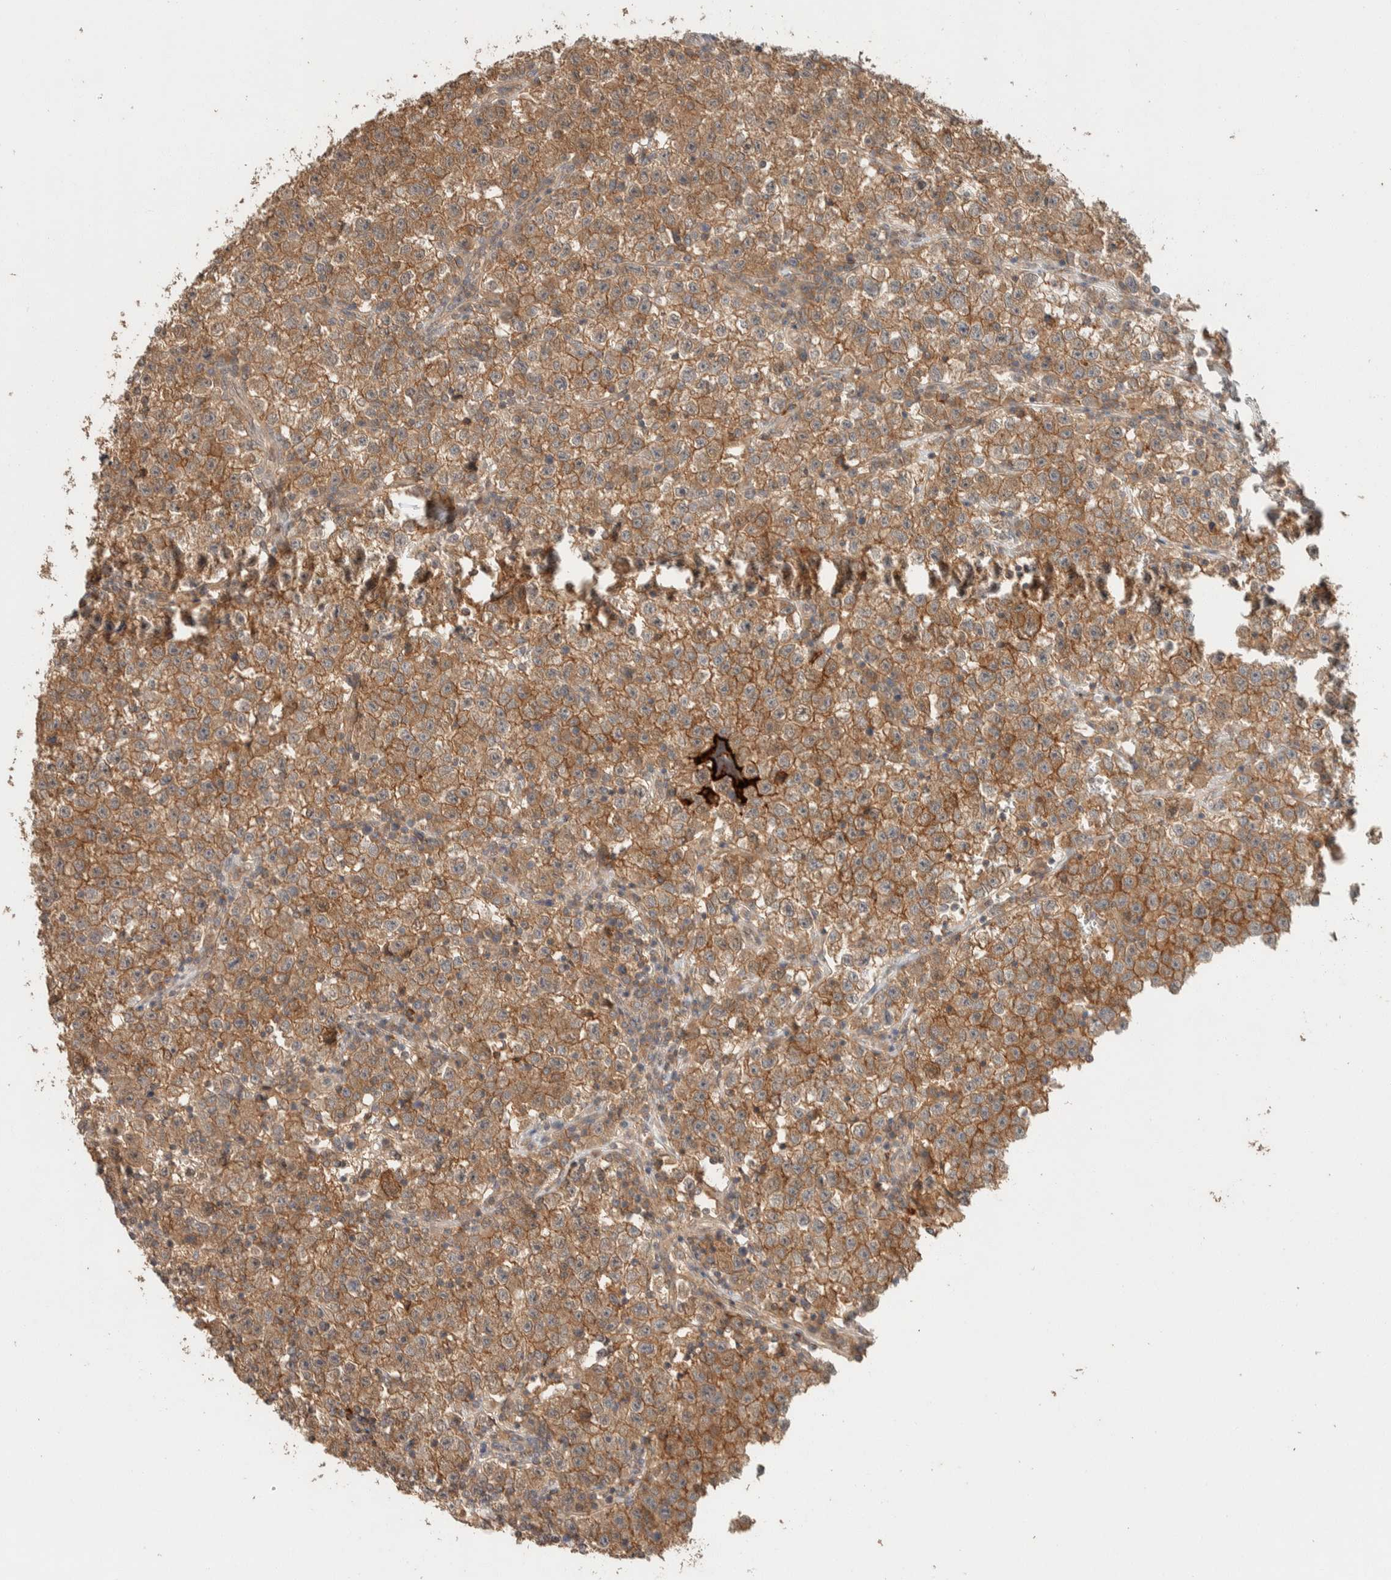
{"staining": {"intensity": "moderate", "quantity": ">75%", "location": "cytoplasmic/membranous"}, "tissue": "testis cancer", "cell_type": "Tumor cells", "image_type": "cancer", "snomed": [{"axis": "morphology", "description": "Seminoma, NOS"}, {"axis": "topography", "description": "Testis"}], "caption": "Testis seminoma stained with a brown dye shows moderate cytoplasmic/membranous positive staining in about >75% of tumor cells.", "gene": "ZNF567", "patient": {"sex": "male", "age": 22}}